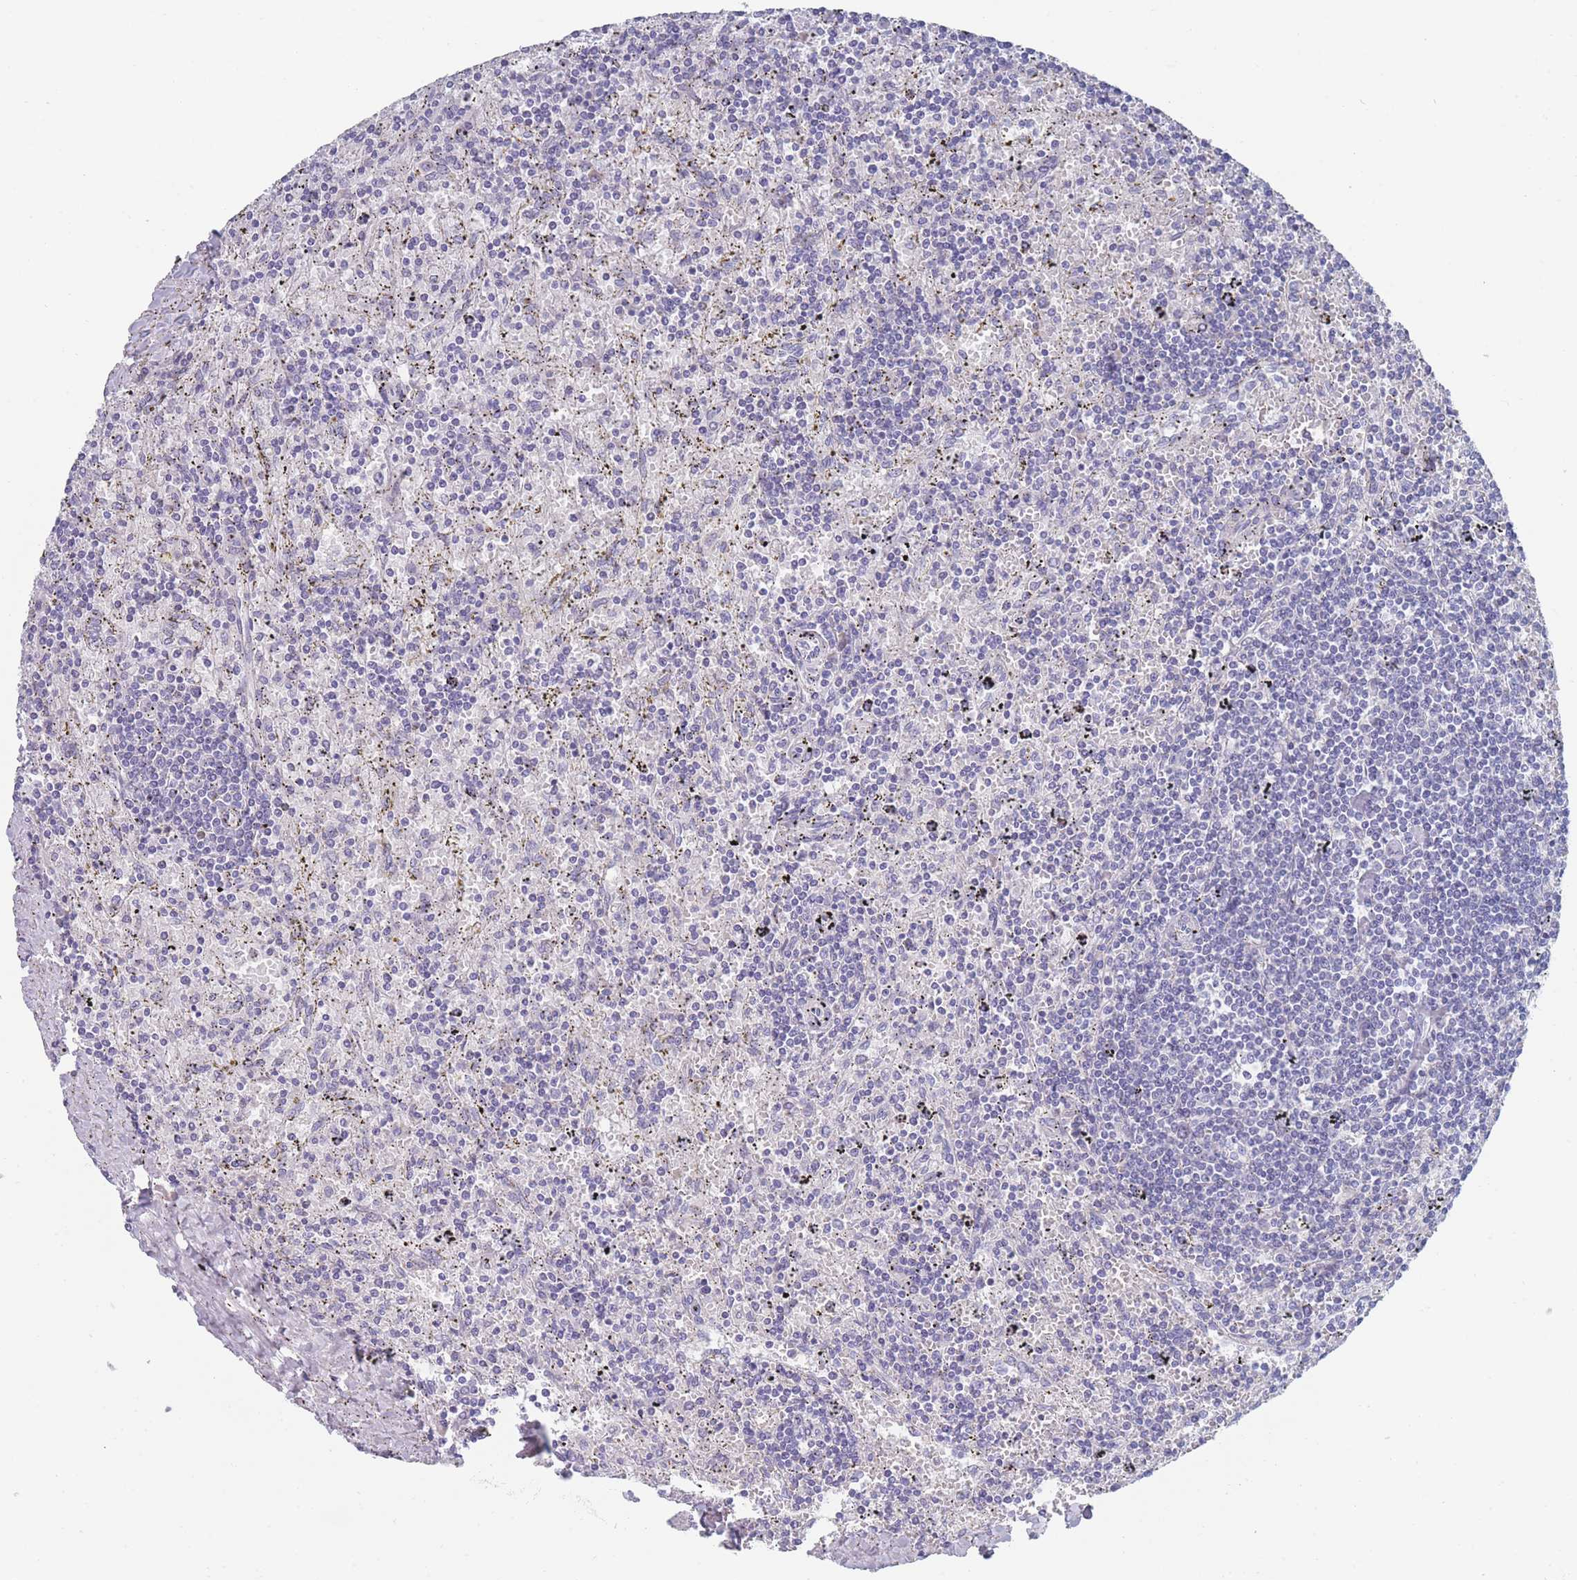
{"staining": {"intensity": "negative", "quantity": "none", "location": "none"}, "tissue": "lymphoma", "cell_type": "Tumor cells", "image_type": "cancer", "snomed": [{"axis": "morphology", "description": "Malignant lymphoma, non-Hodgkin's type, Low grade"}, {"axis": "topography", "description": "Spleen"}], "caption": "This histopathology image is of low-grade malignant lymphoma, non-Hodgkin's type stained with immunohistochemistry (IHC) to label a protein in brown with the nuclei are counter-stained blue. There is no positivity in tumor cells.", "gene": "PIGU", "patient": {"sex": "male", "age": 76}}